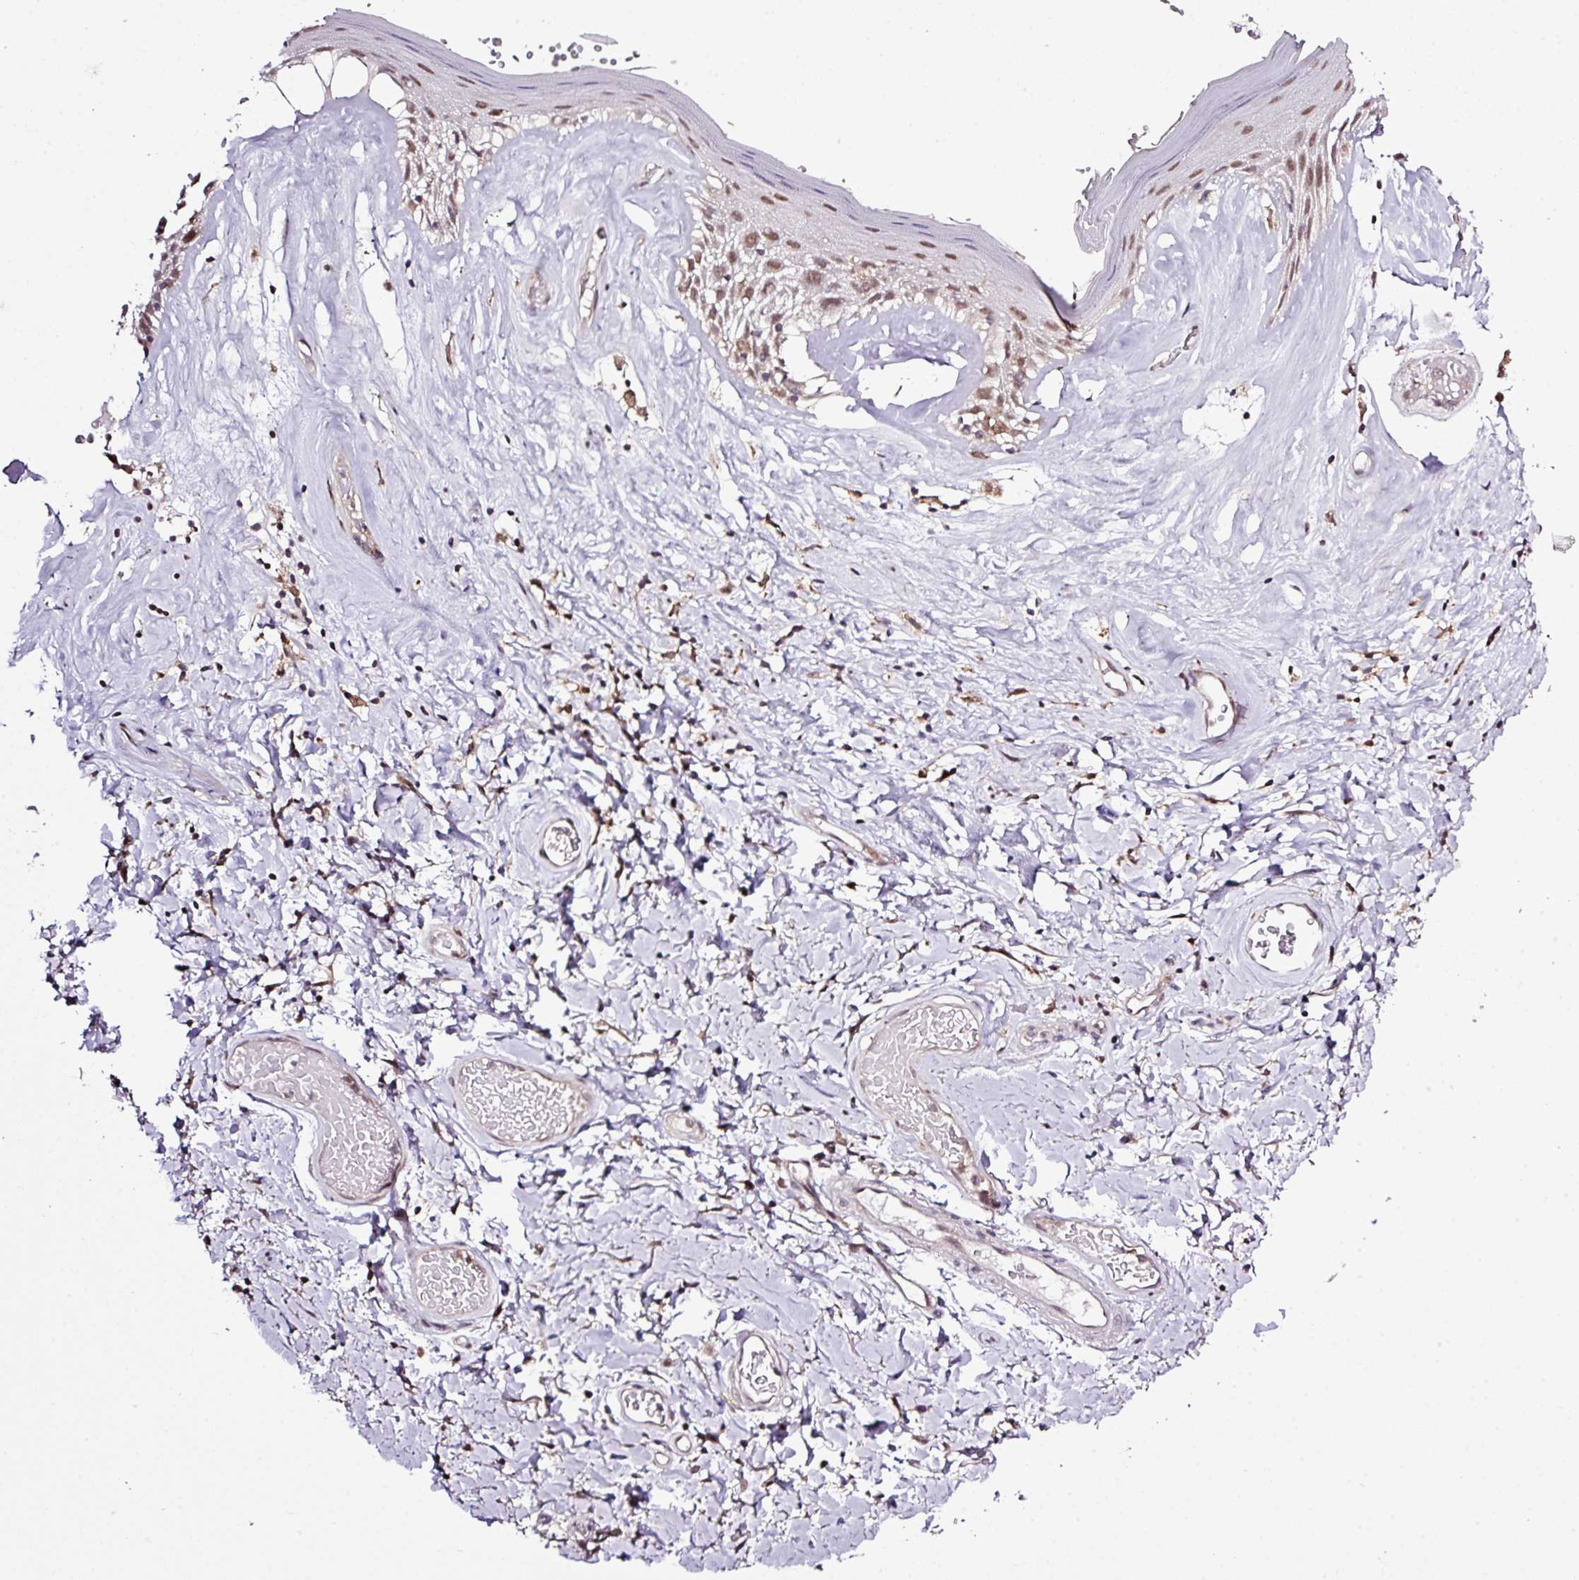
{"staining": {"intensity": "strong", "quantity": "25%-75%", "location": "nuclear"}, "tissue": "skin", "cell_type": "Epidermal cells", "image_type": "normal", "snomed": [{"axis": "morphology", "description": "Normal tissue, NOS"}, {"axis": "morphology", "description": "Inflammation, NOS"}, {"axis": "topography", "description": "Vulva"}], "caption": "Skin stained for a protein (brown) shows strong nuclear positive positivity in approximately 25%-75% of epidermal cells.", "gene": "SMCO4", "patient": {"sex": "female", "age": 86}}